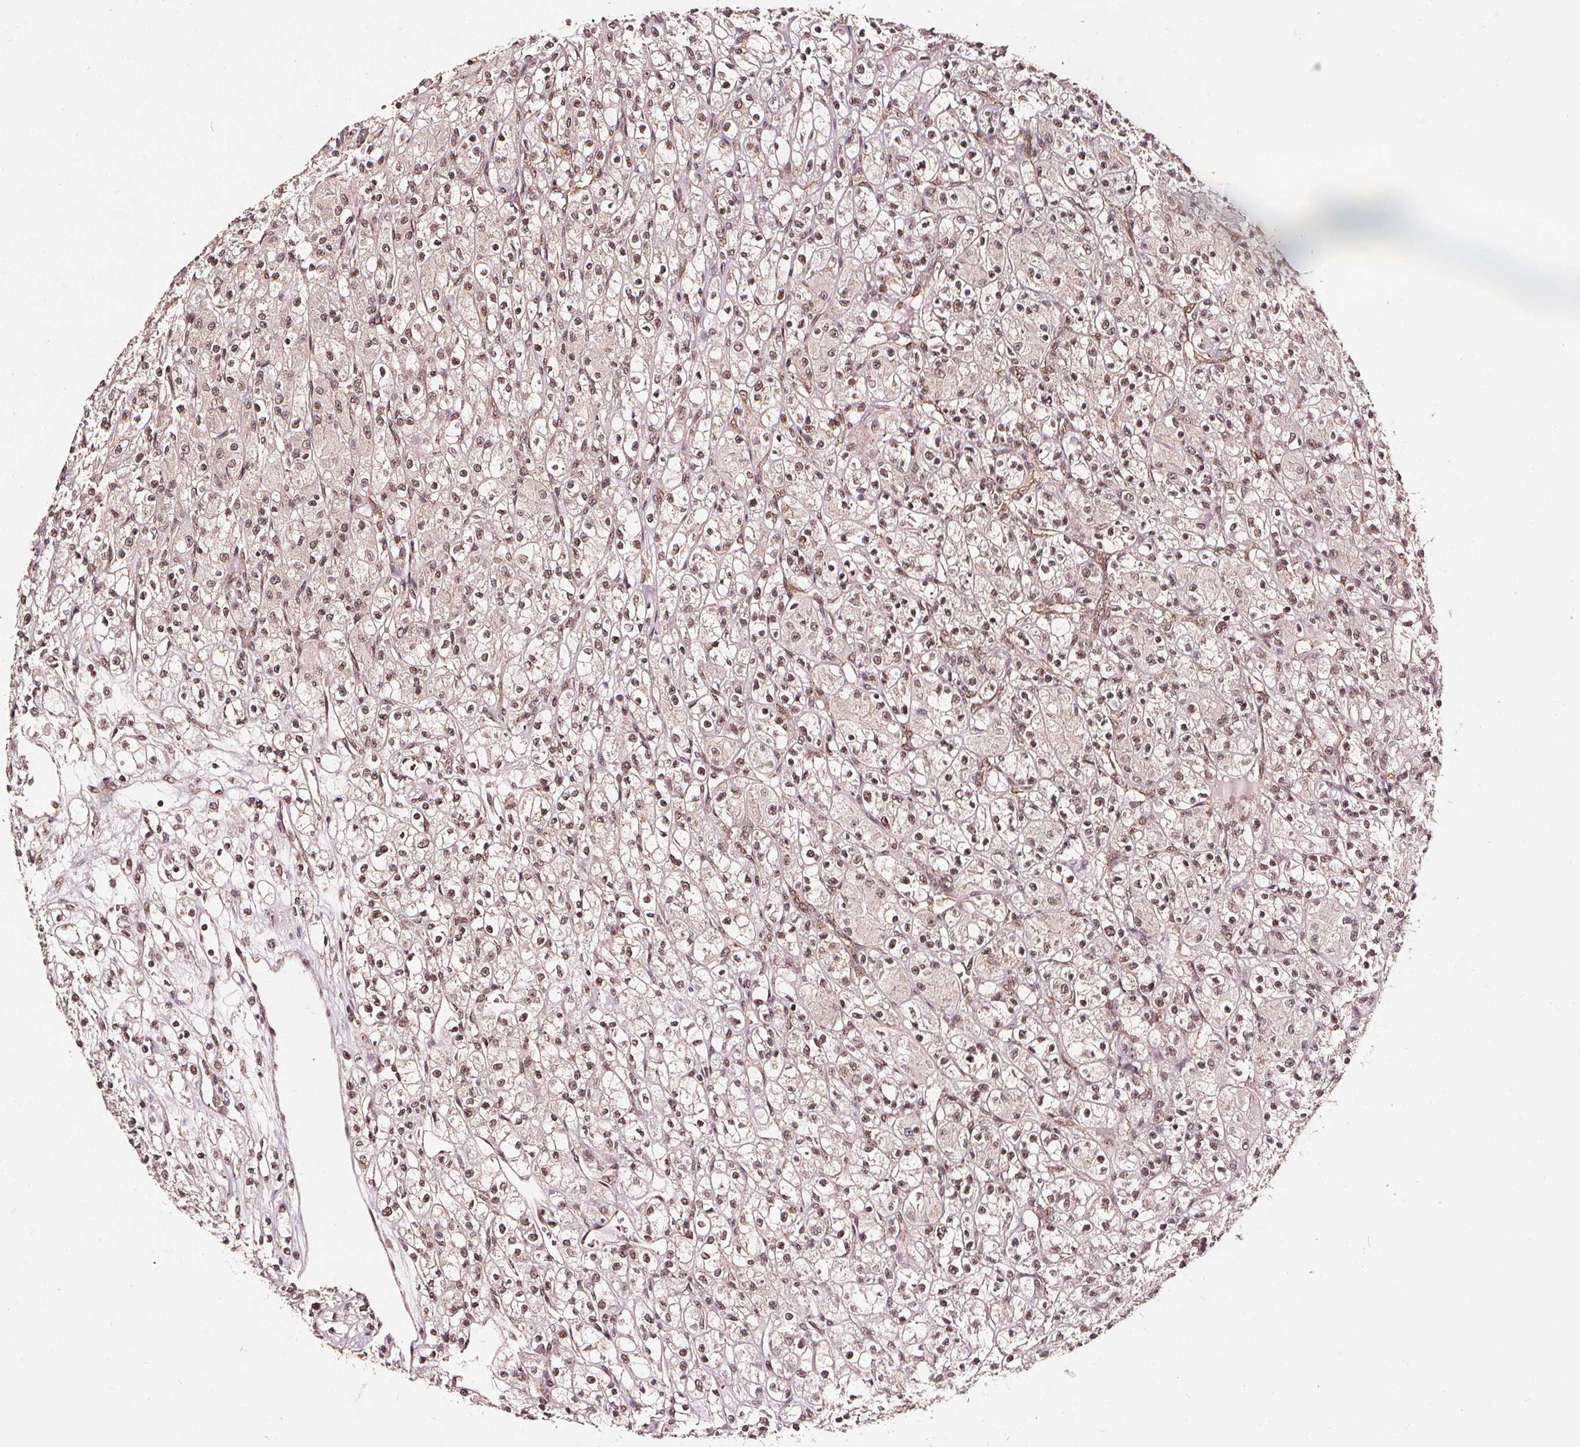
{"staining": {"intensity": "weak", "quantity": ">75%", "location": "cytoplasmic/membranous,nuclear"}, "tissue": "renal cancer", "cell_type": "Tumor cells", "image_type": "cancer", "snomed": [{"axis": "morphology", "description": "Adenocarcinoma, NOS"}, {"axis": "topography", "description": "Kidney"}], "caption": "Immunohistochemical staining of renal cancer (adenocarcinoma) shows low levels of weak cytoplasmic/membranous and nuclear staining in about >75% of tumor cells. Immunohistochemistry stains the protein of interest in brown and the nuclei are stained blue.", "gene": "SMN1", "patient": {"sex": "female", "age": 70}}